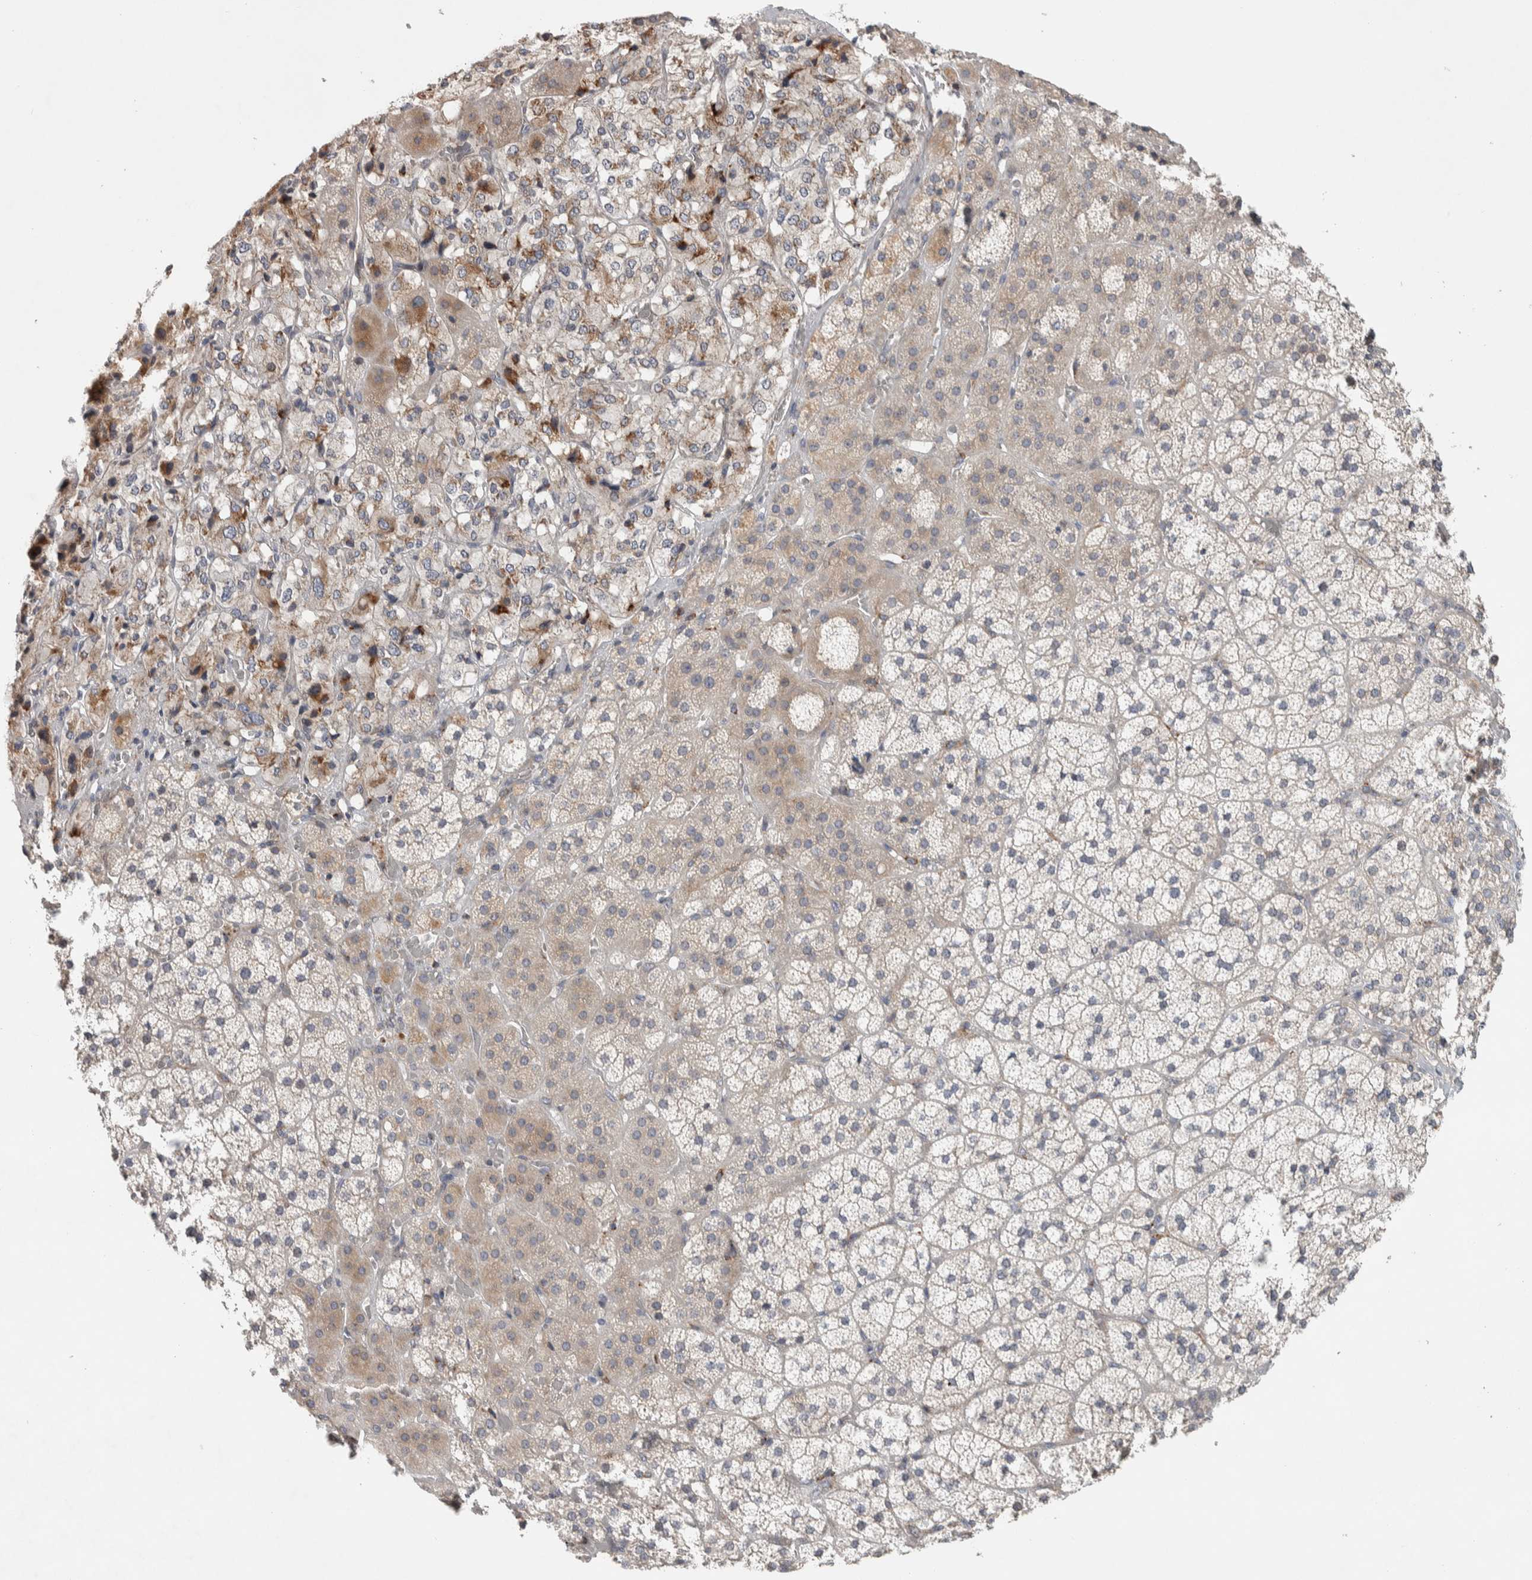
{"staining": {"intensity": "moderate", "quantity": "<25%", "location": "cytoplasmic/membranous"}, "tissue": "adrenal gland", "cell_type": "Glandular cells", "image_type": "normal", "snomed": [{"axis": "morphology", "description": "Normal tissue, NOS"}, {"axis": "topography", "description": "Adrenal gland"}], "caption": "Brown immunohistochemical staining in benign human adrenal gland shows moderate cytoplasmic/membranous expression in approximately <25% of glandular cells. (IHC, brightfield microscopy, high magnification).", "gene": "ADCY8", "patient": {"sex": "female", "age": 44}}